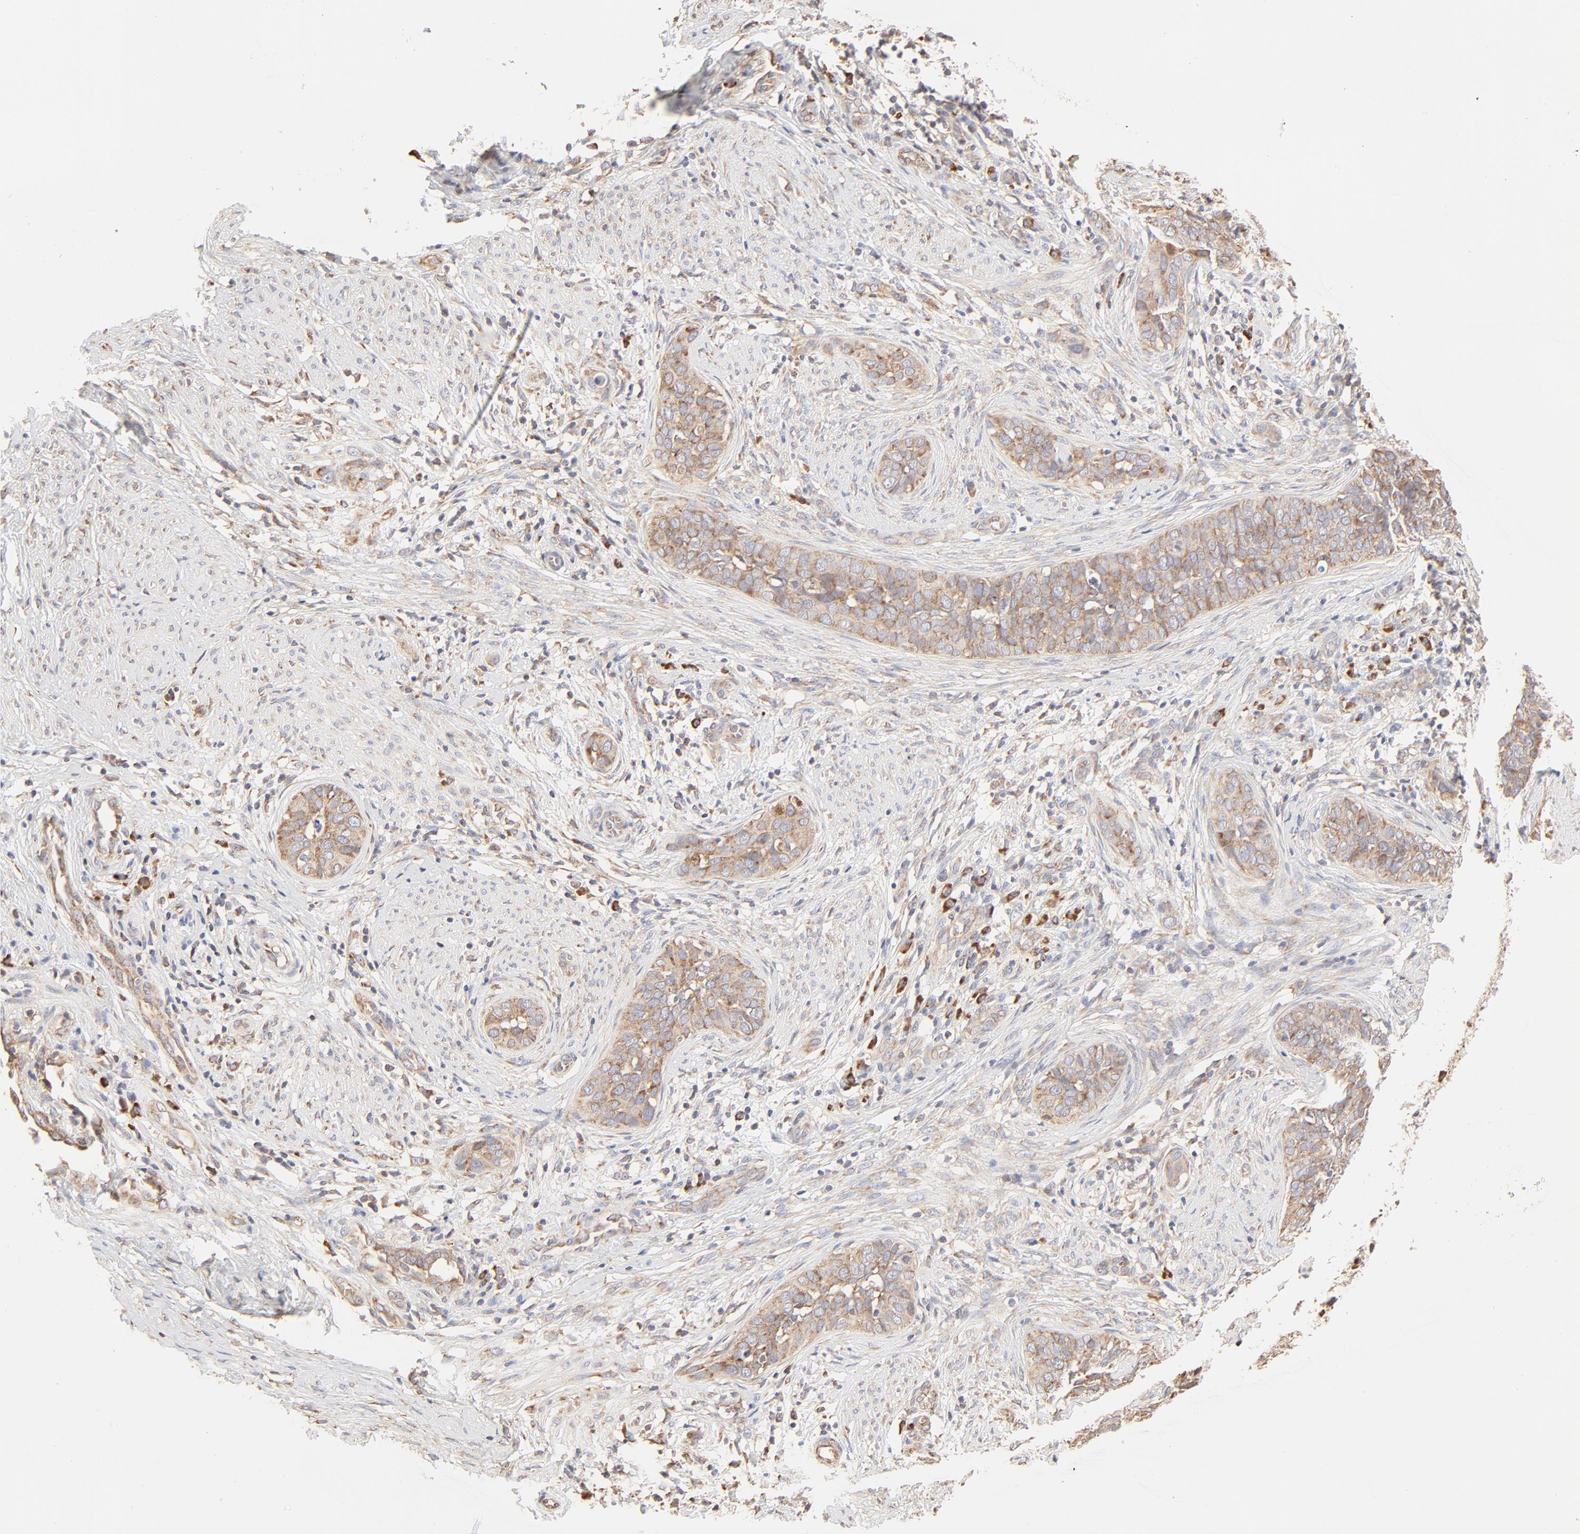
{"staining": {"intensity": "weak", "quantity": ">75%", "location": "cytoplasmic/membranous"}, "tissue": "cervical cancer", "cell_type": "Tumor cells", "image_type": "cancer", "snomed": [{"axis": "morphology", "description": "Squamous cell carcinoma, NOS"}, {"axis": "topography", "description": "Cervix"}], "caption": "A photomicrograph showing weak cytoplasmic/membranous expression in about >75% of tumor cells in cervical cancer, as visualized by brown immunohistochemical staining.", "gene": "RPS20", "patient": {"sex": "female", "age": 31}}